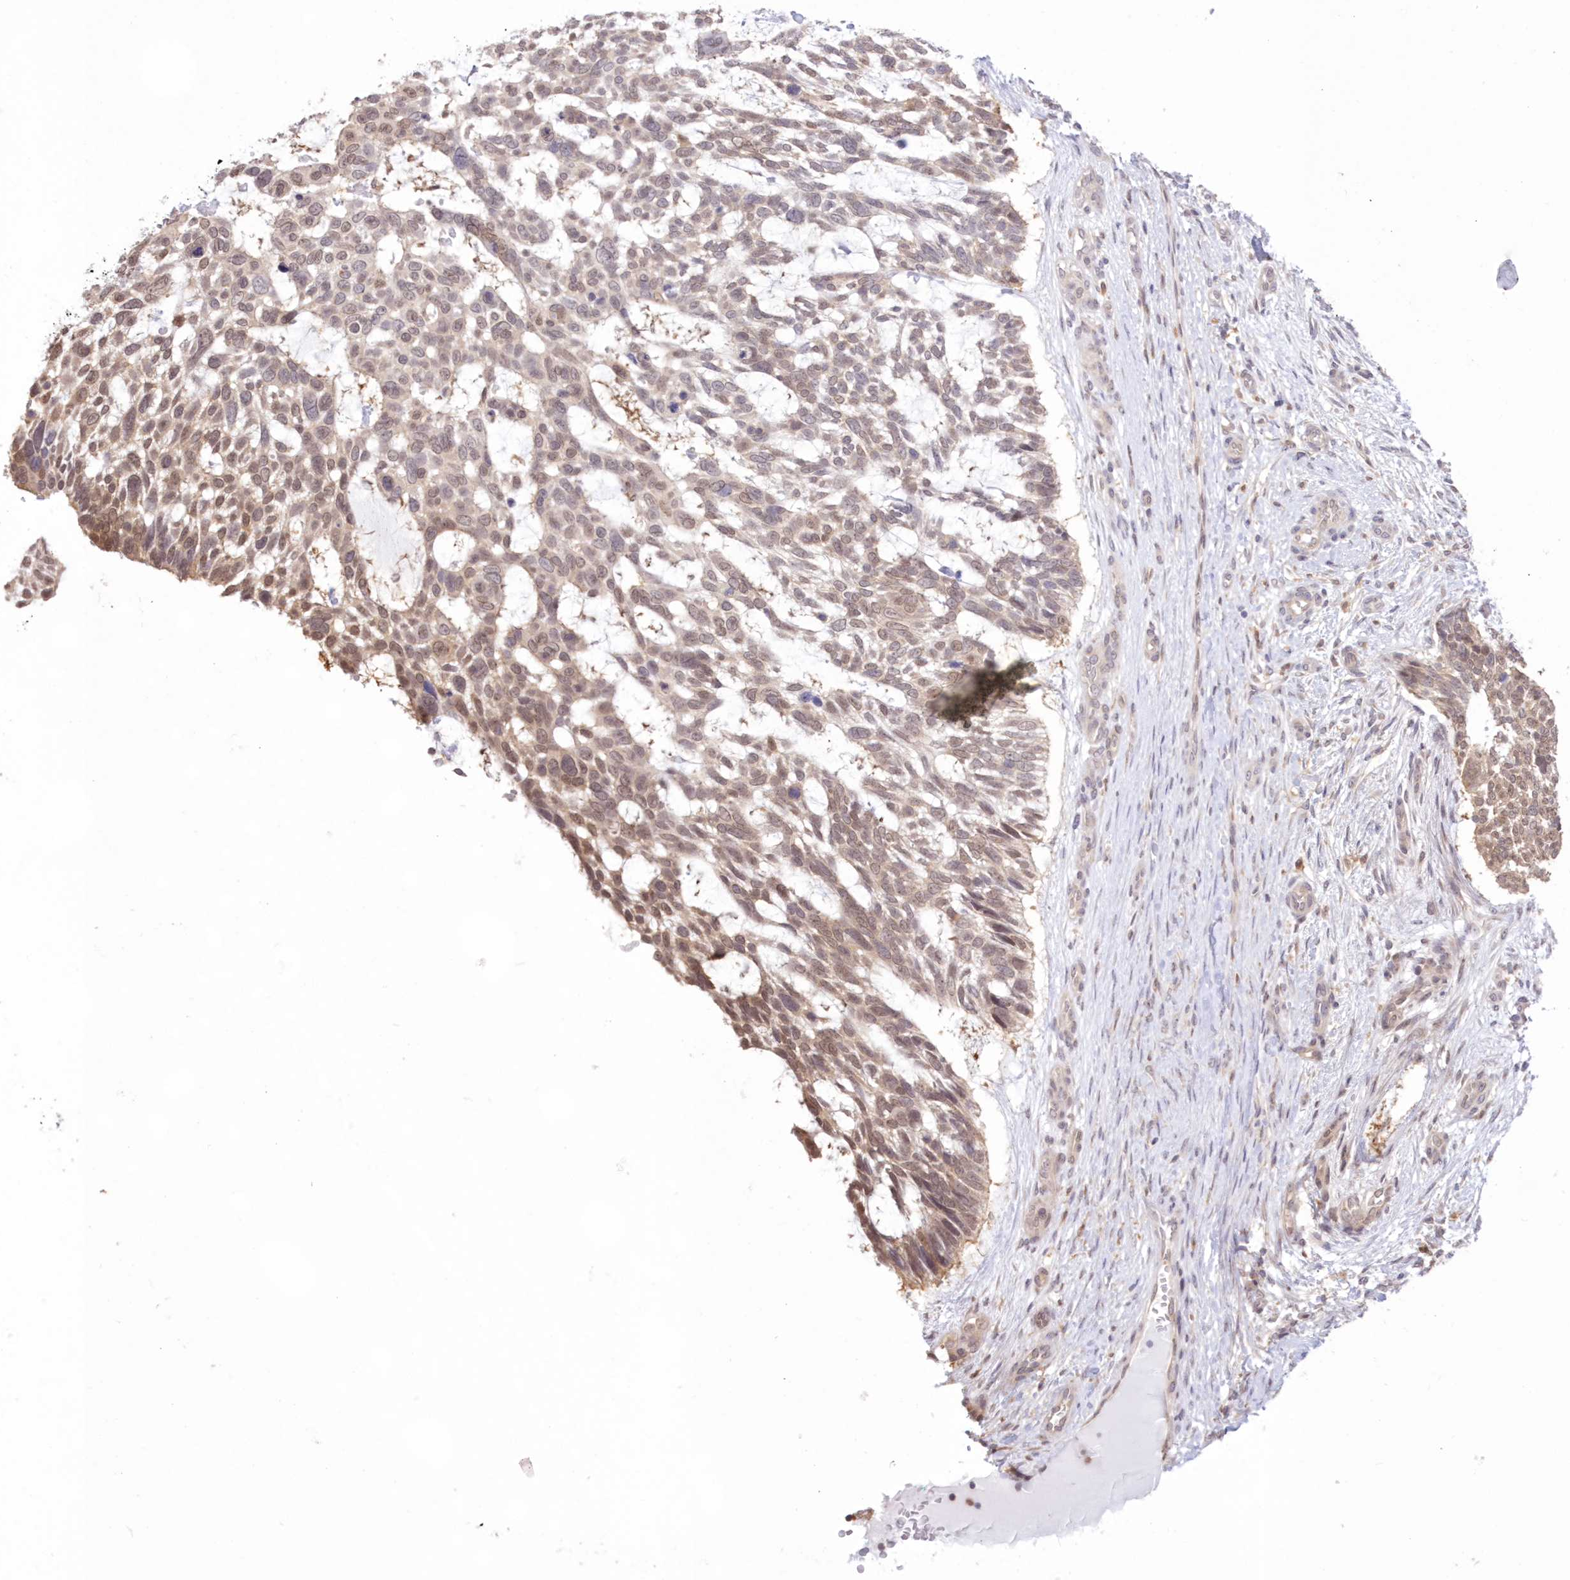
{"staining": {"intensity": "moderate", "quantity": ">75%", "location": "cytoplasmic/membranous,nuclear"}, "tissue": "skin cancer", "cell_type": "Tumor cells", "image_type": "cancer", "snomed": [{"axis": "morphology", "description": "Basal cell carcinoma"}, {"axis": "topography", "description": "Skin"}], "caption": "Protein staining of skin cancer (basal cell carcinoma) tissue displays moderate cytoplasmic/membranous and nuclear expression in approximately >75% of tumor cells.", "gene": "RNPEP", "patient": {"sex": "male", "age": 88}}